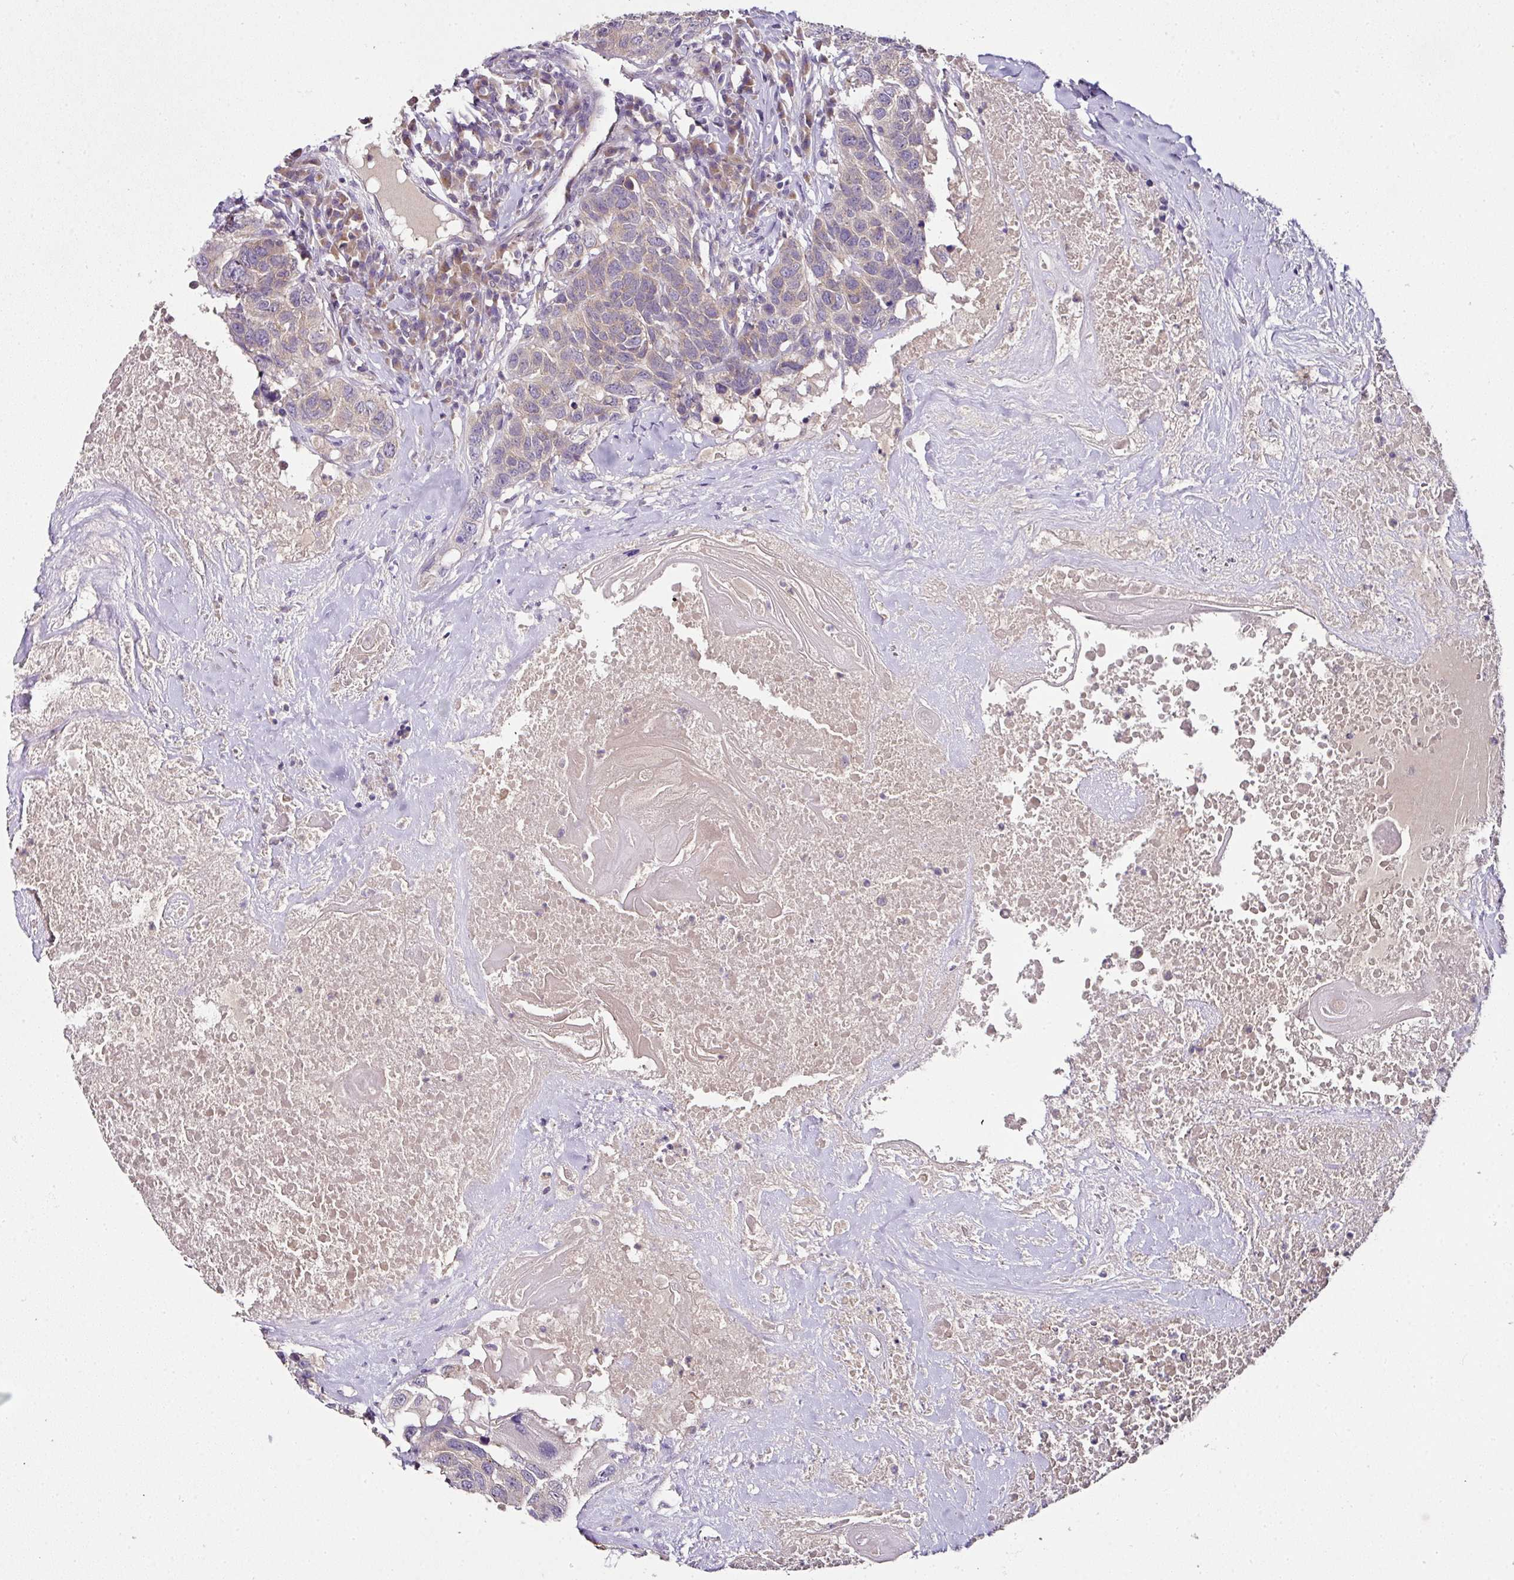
{"staining": {"intensity": "weak", "quantity": "25%-75%", "location": "cytoplasmic/membranous"}, "tissue": "head and neck cancer", "cell_type": "Tumor cells", "image_type": "cancer", "snomed": [{"axis": "morphology", "description": "Squamous cell carcinoma, NOS"}, {"axis": "topography", "description": "Head-Neck"}], "caption": "Immunohistochemistry image of neoplastic tissue: human head and neck squamous cell carcinoma stained using IHC exhibits low levels of weak protein expression localized specifically in the cytoplasmic/membranous of tumor cells, appearing as a cytoplasmic/membranous brown color.", "gene": "SKIC2", "patient": {"sex": "male", "age": 66}}